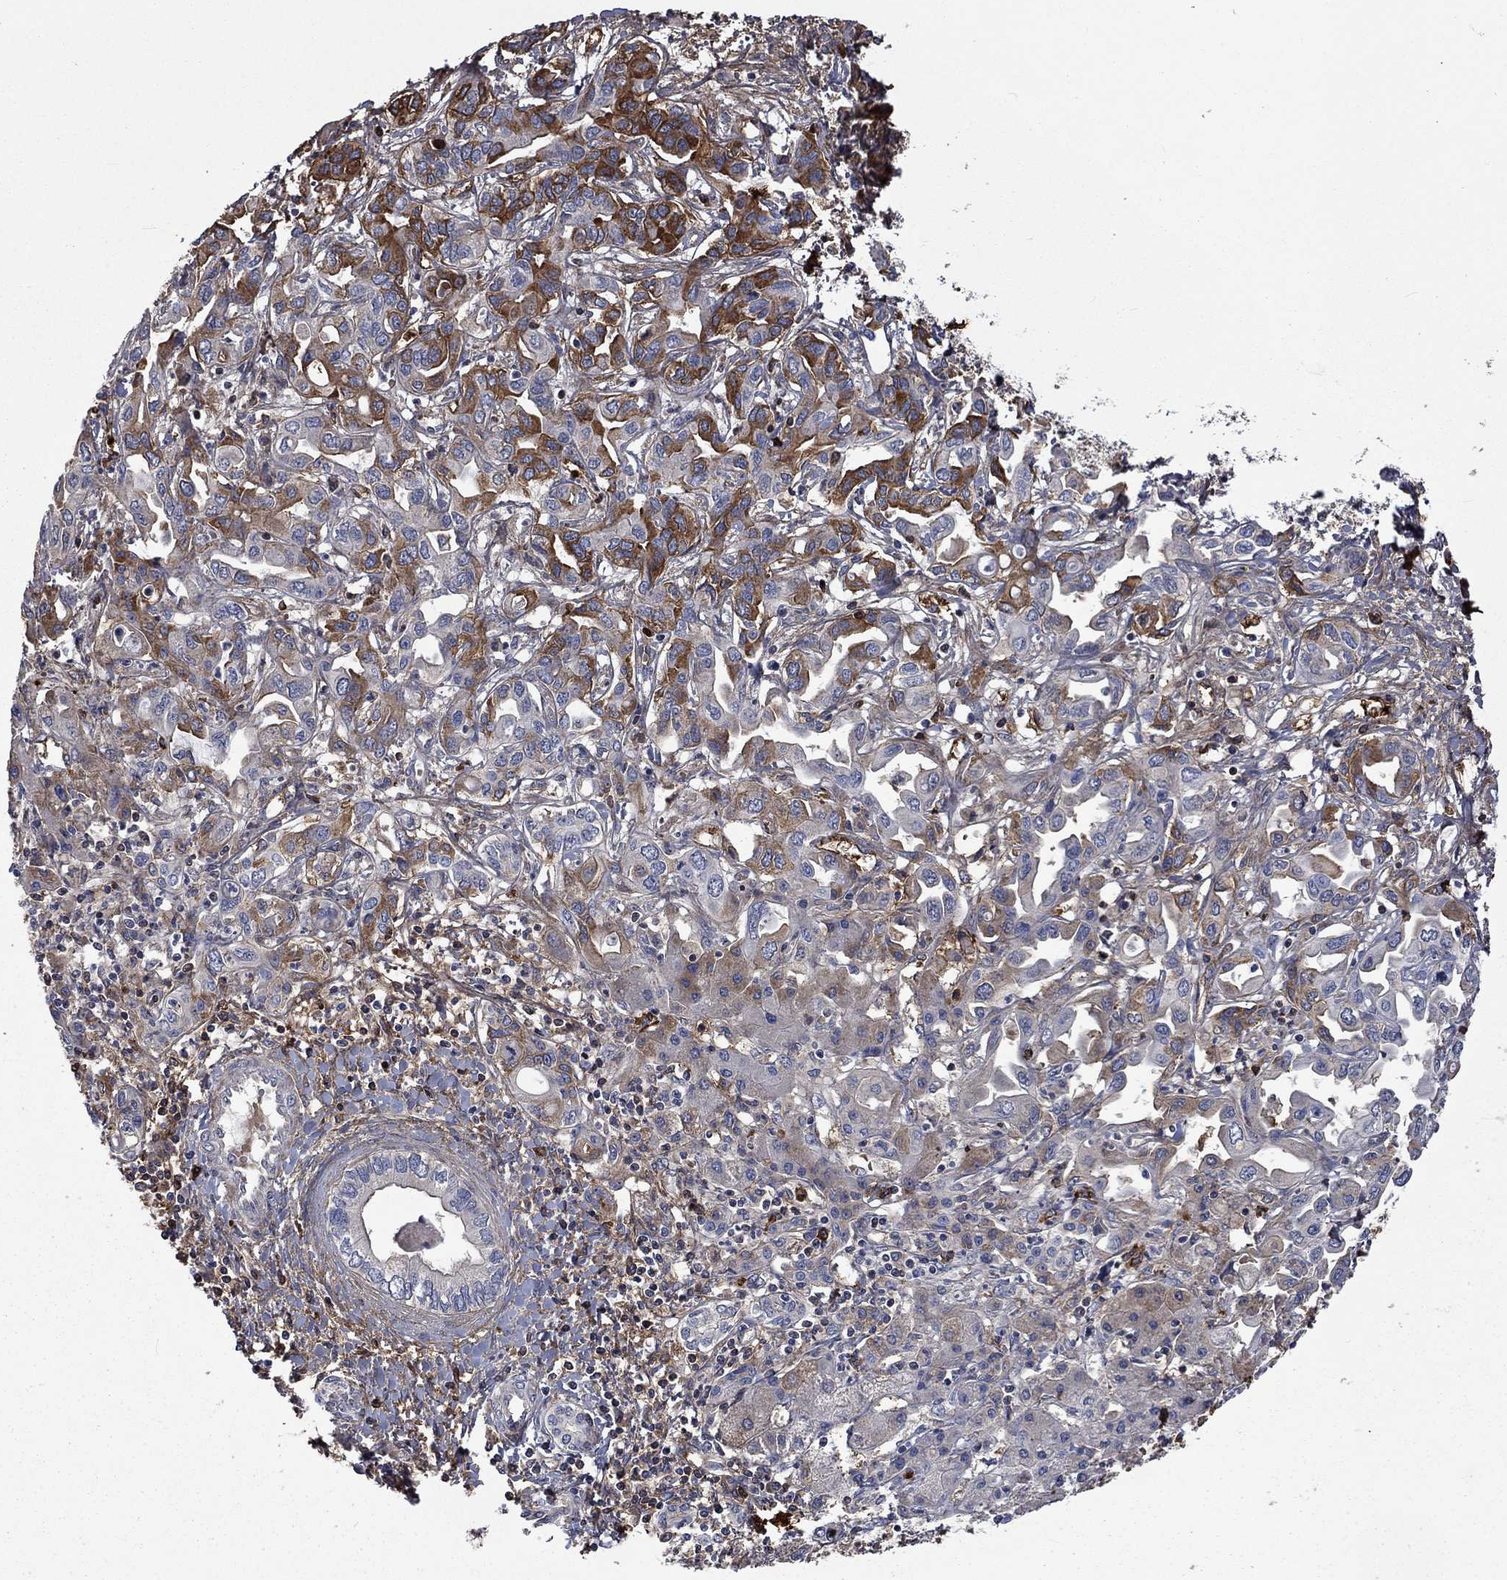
{"staining": {"intensity": "moderate", "quantity": "25%-75%", "location": "cytoplasmic/membranous"}, "tissue": "liver cancer", "cell_type": "Tumor cells", "image_type": "cancer", "snomed": [{"axis": "morphology", "description": "Cholangiocarcinoma"}, {"axis": "topography", "description": "Liver"}], "caption": "Cholangiocarcinoma (liver) stained with a brown dye reveals moderate cytoplasmic/membranous positive expression in approximately 25%-75% of tumor cells.", "gene": "VCAN", "patient": {"sex": "female", "age": 64}}